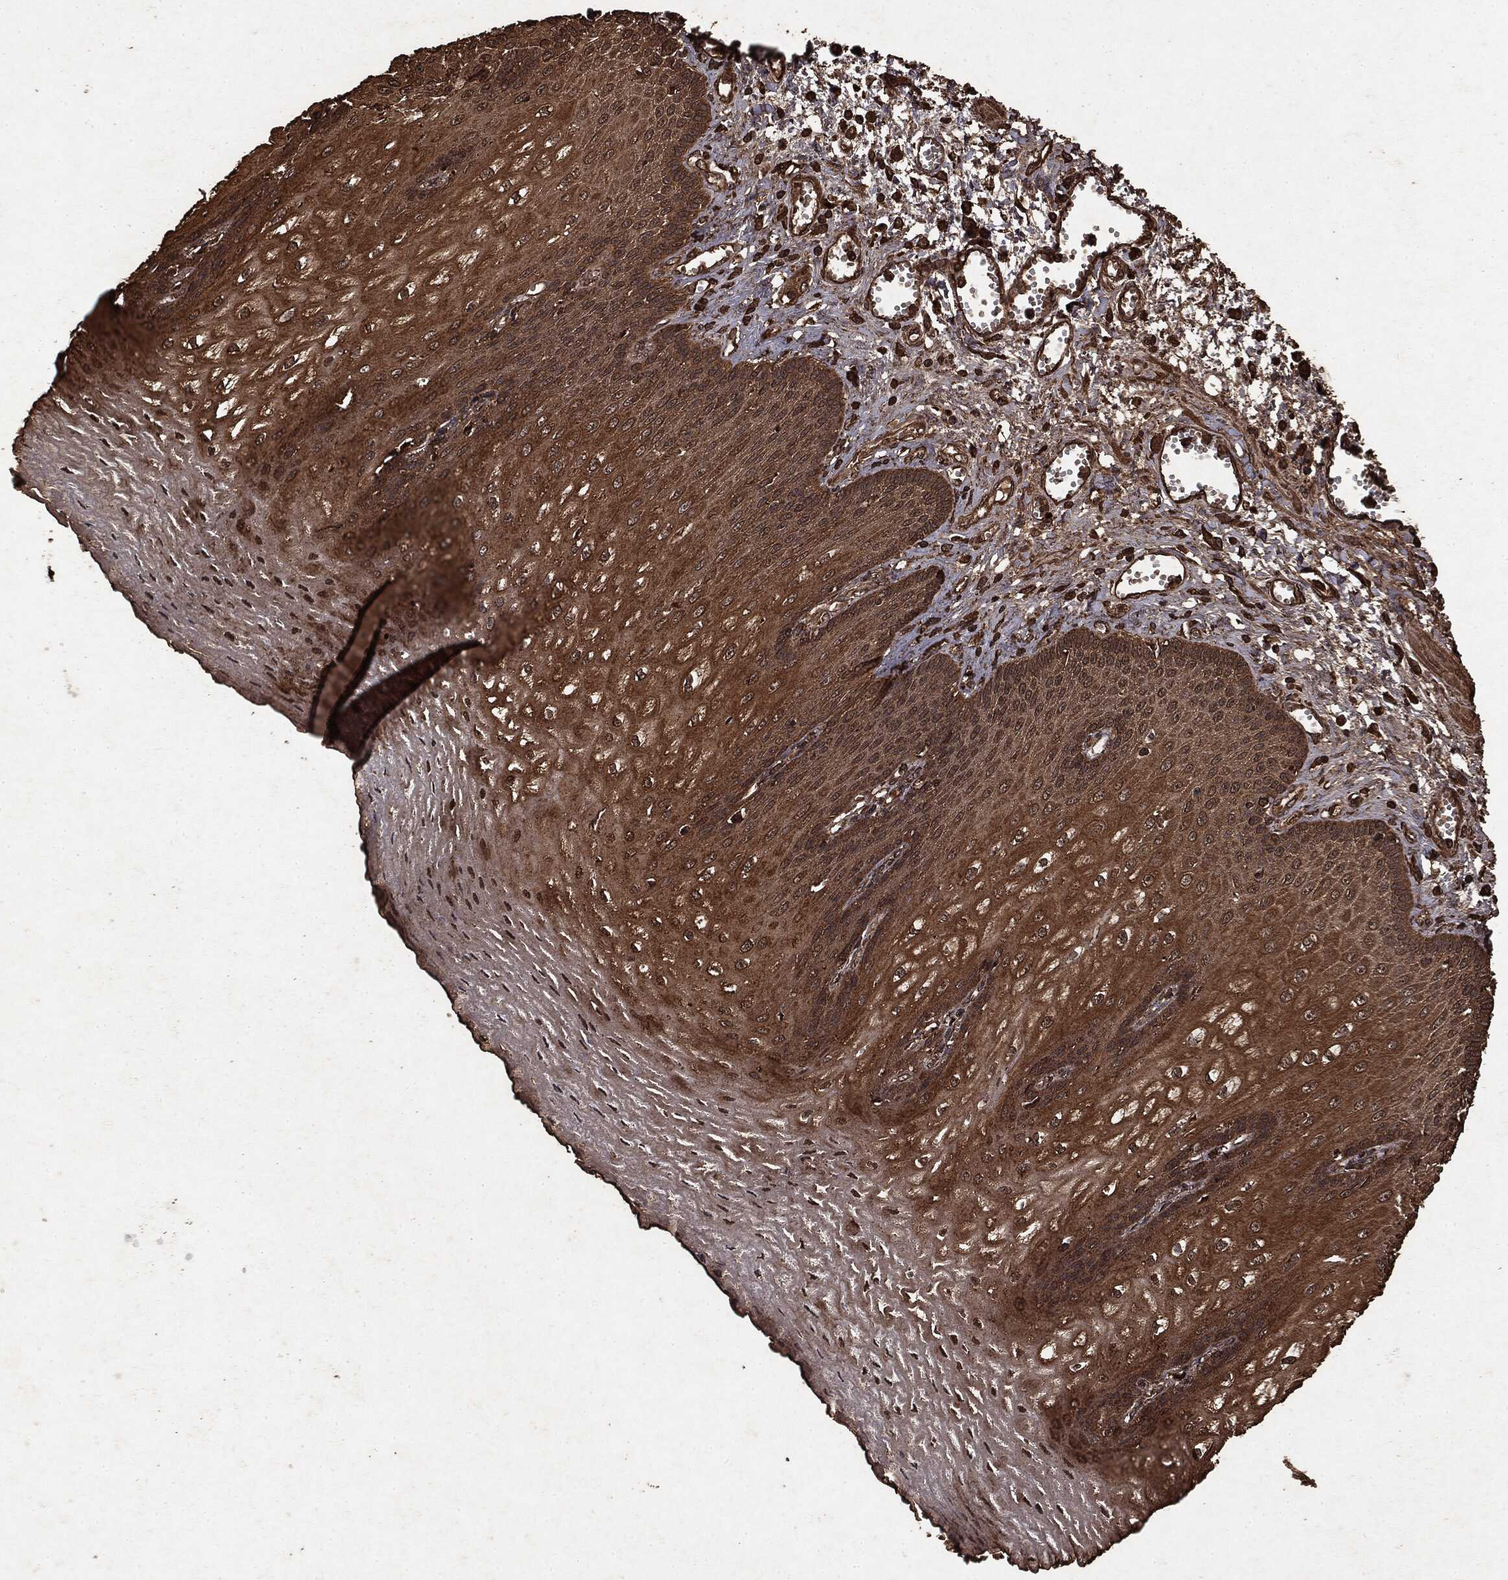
{"staining": {"intensity": "strong", "quantity": "25%-75%", "location": "cytoplasmic/membranous"}, "tissue": "esophagus", "cell_type": "Squamous epithelial cells", "image_type": "normal", "snomed": [{"axis": "morphology", "description": "Normal tissue, NOS"}, {"axis": "topography", "description": "Esophagus"}], "caption": "Approximately 25%-75% of squamous epithelial cells in normal human esophagus reveal strong cytoplasmic/membranous protein positivity as visualized by brown immunohistochemical staining.", "gene": "ARAF", "patient": {"sex": "male", "age": 58}}